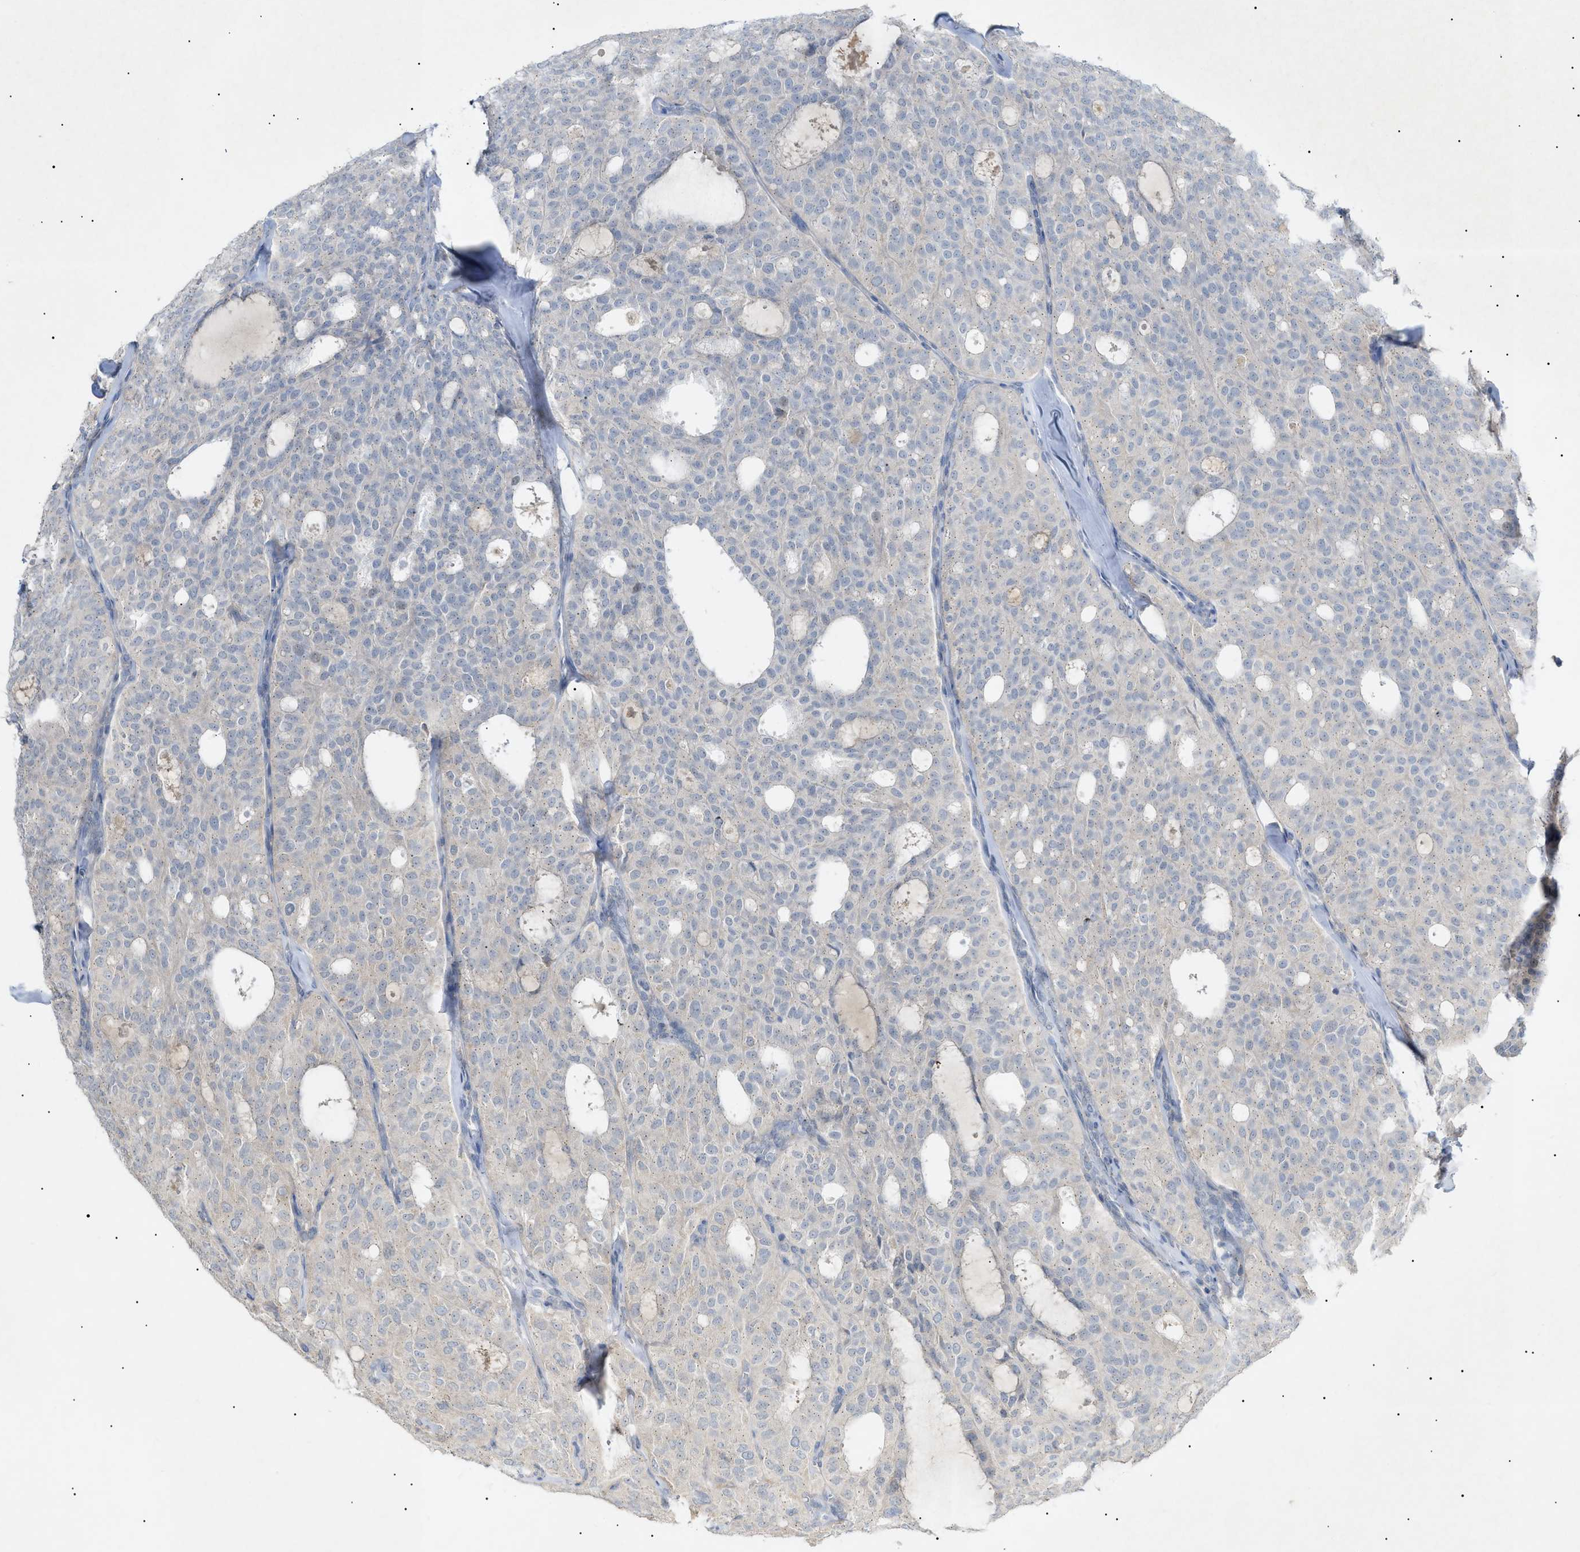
{"staining": {"intensity": "negative", "quantity": "none", "location": "none"}, "tissue": "thyroid cancer", "cell_type": "Tumor cells", "image_type": "cancer", "snomed": [{"axis": "morphology", "description": "Follicular adenoma carcinoma, NOS"}, {"axis": "topography", "description": "Thyroid gland"}], "caption": "Histopathology image shows no protein positivity in tumor cells of thyroid follicular adenoma carcinoma tissue. (DAB (3,3'-diaminobenzidine) immunohistochemistry with hematoxylin counter stain).", "gene": "SLC25A31", "patient": {"sex": "male", "age": 75}}